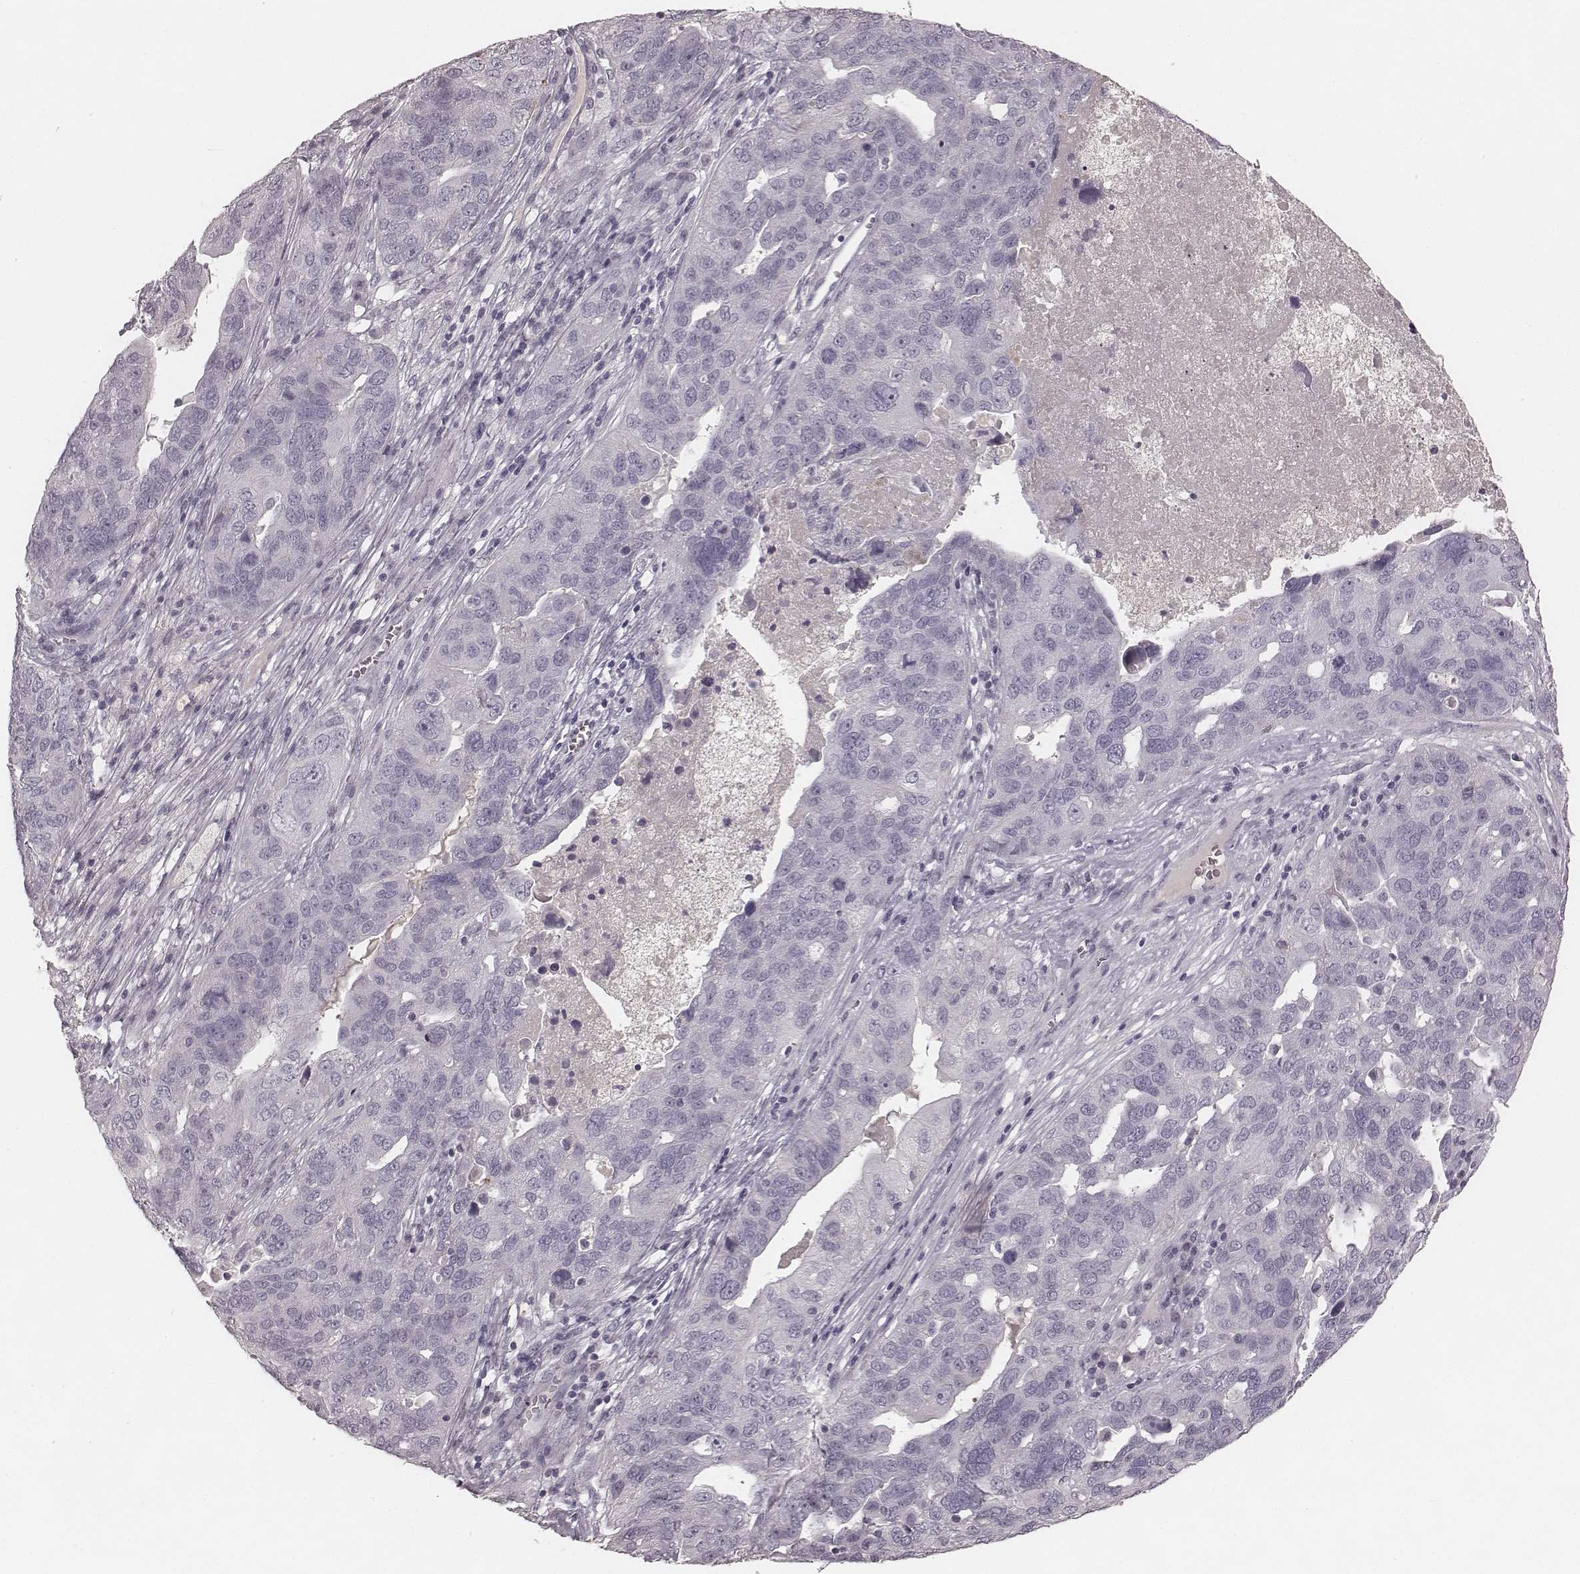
{"staining": {"intensity": "negative", "quantity": "none", "location": "none"}, "tissue": "ovarian cancer", "cell_type": "Tumor cells", "image_type": "cancer", "snomed": [{"axis": "morphology", "description": "Carcinoma, endometroid"}, {"axis": "topography", "description": "Soft tissue"}, {"axis": "topography", "description": "Ovary"}], "caption": "Ovarian cancer was stained to show a protein in brown. There is no significant expression in tumor cells.", "gene": "SMIM24", "patient": {"sex": "female", "age": 52}}